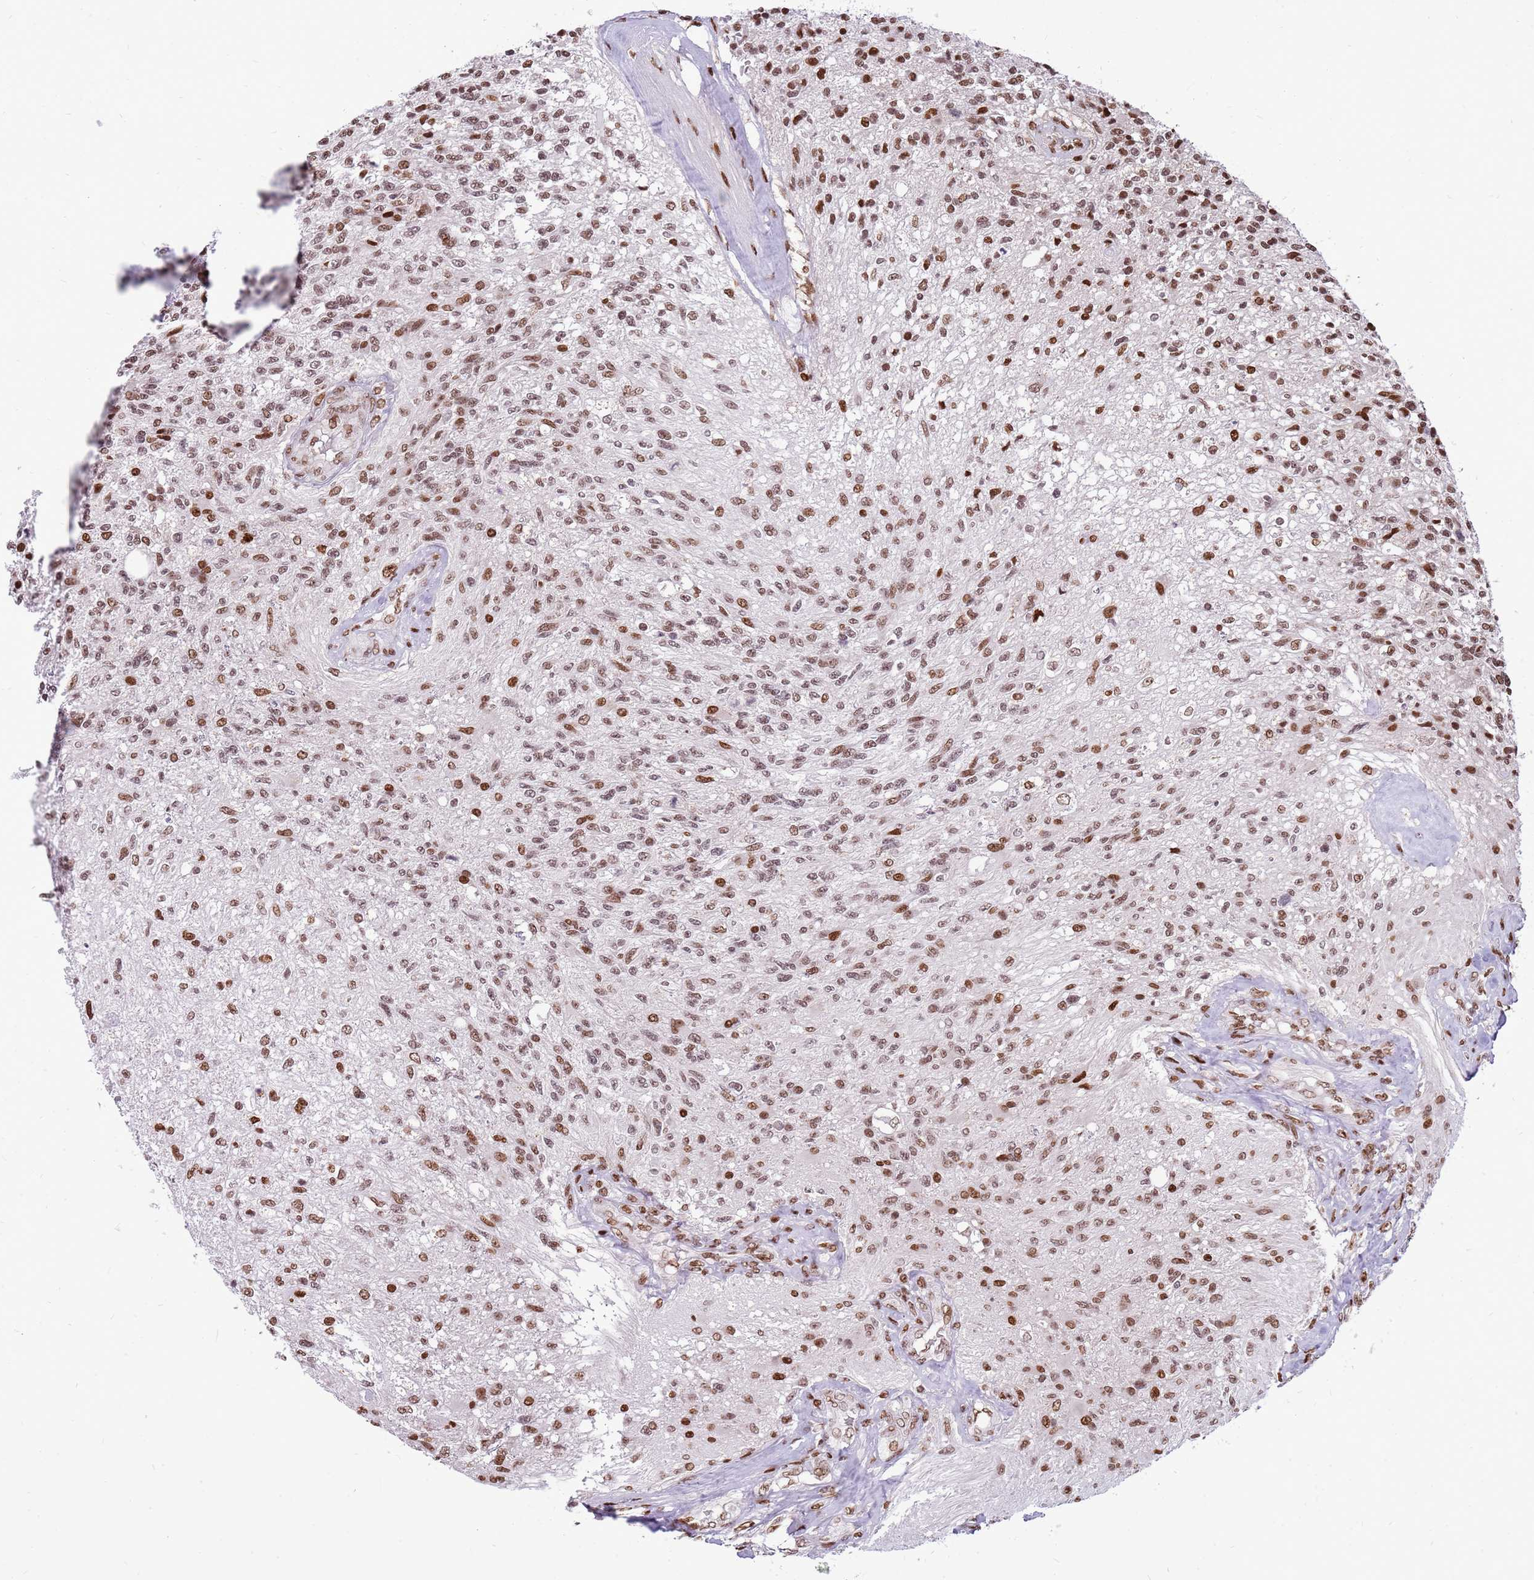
{"staining": {"intensity": "moderate", "quantity": ">75%", "location": "nuclear"}, "tissue": "glioma", "cell_type": "Tumor cells", "image_type": "cancer", "snomed": [{"axis": "morphology", "description": "Glioma, malignant, High grade"}, {"axis": "topography", "description": "Brain"}], "caption": "Human malignant high-grade glioma stained for a protein (brown) shows moderate nuclear positive positivity in approximately >75% of tumor cells.", "gene": "WASHC4", "patient": {"sex": "male", "age": 56}}